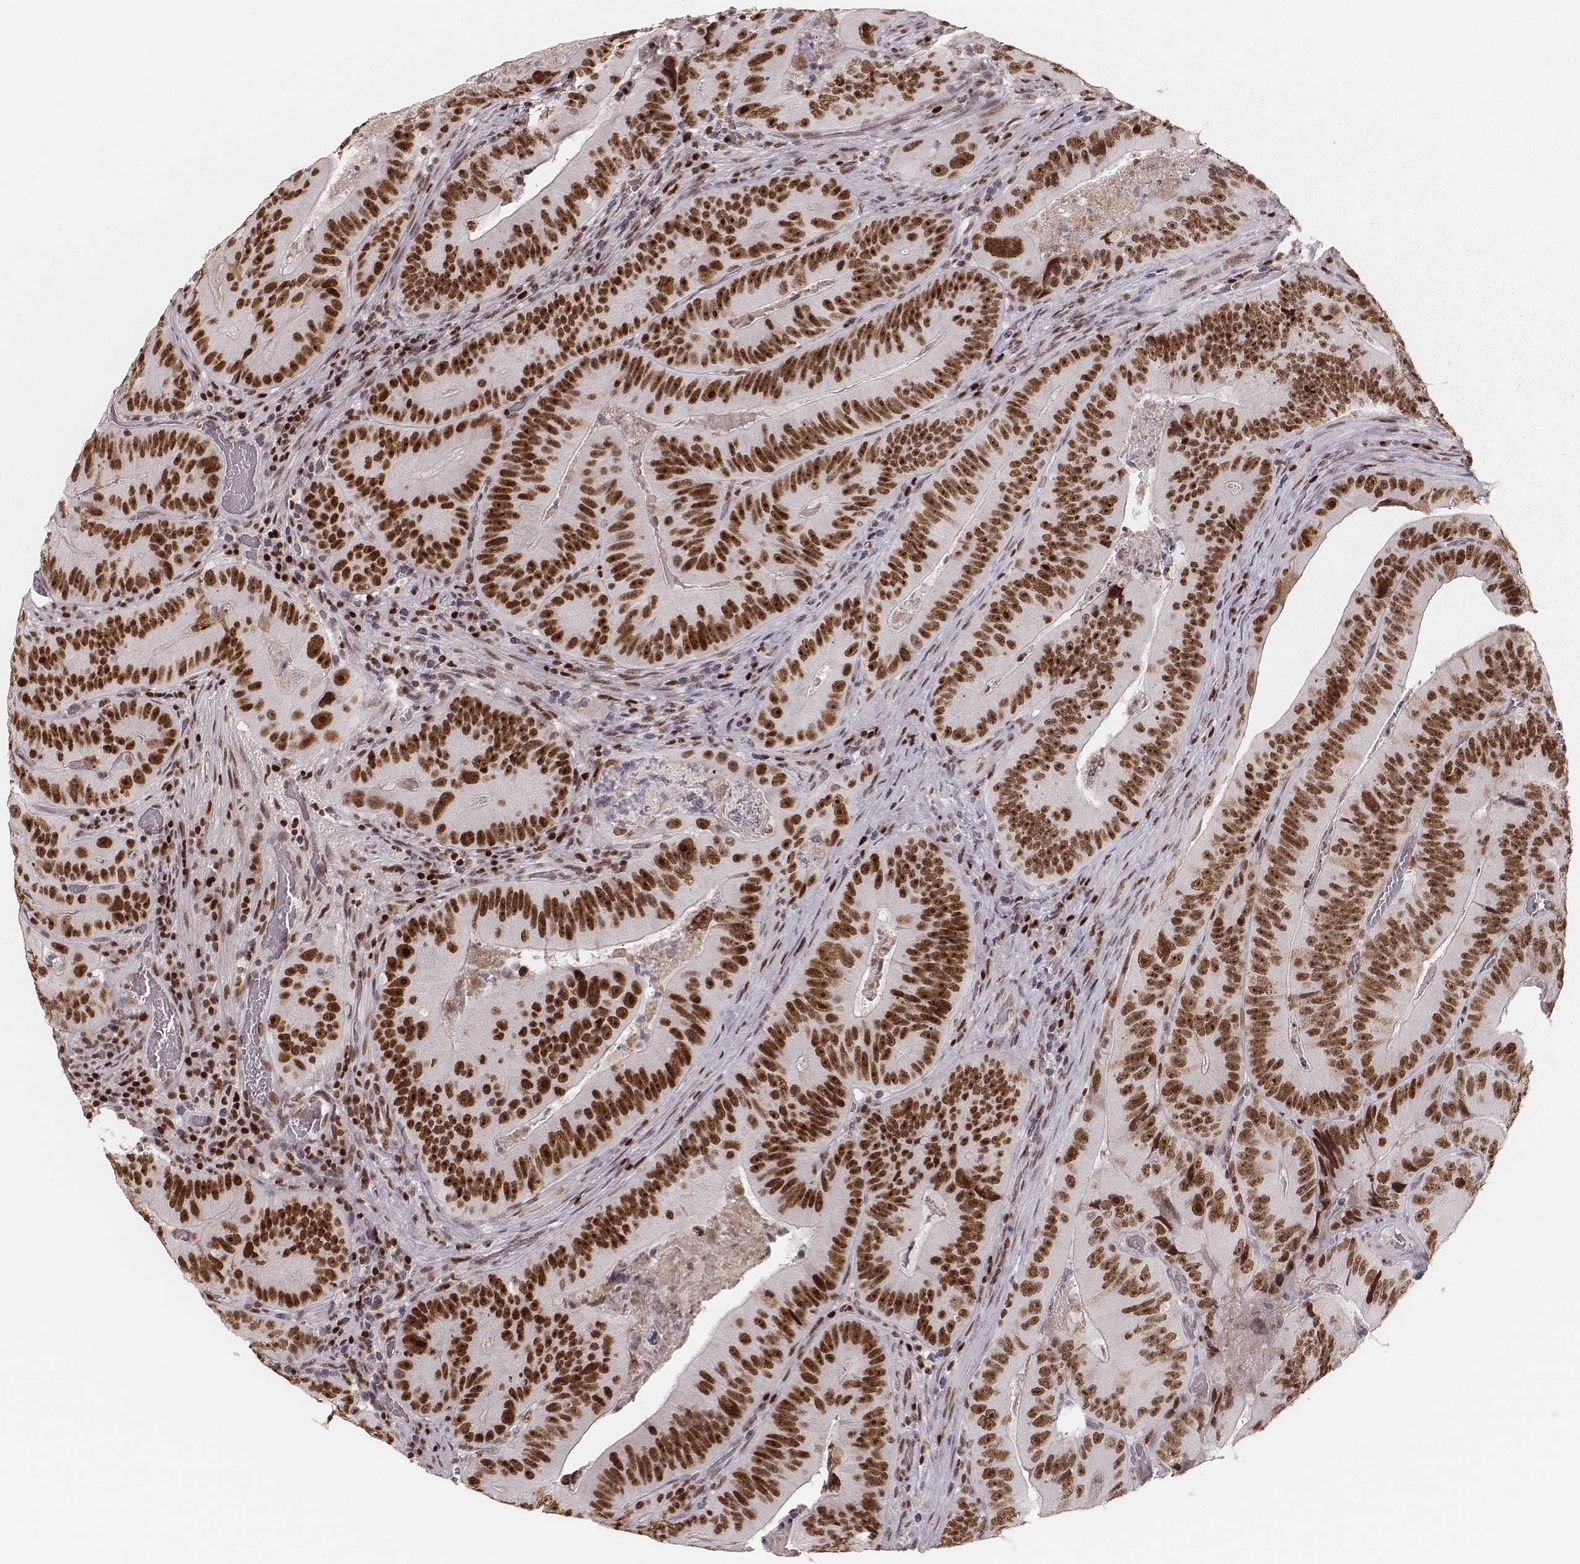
{"staining": {"intensity": "strong", "quantity": ">75%", "location": "nuclear"}, "tissue": "colorectal cancer", "cell_type": "Tumor cells", "image_type": "cancer", "snomed": [{"axis": "morphology", "description": "Adenocarcinoma, NOS"}, {"axis": "topography", "description": "Colon"}], "caption": "Immunohistochemistry micrograph of neoplastic tissue: colorectal cancer (adenocarcinoma) stained using IHC demonstrates high levels of strong protein expression localized specifically in the nuclear of tumor cells, appearing as a nuclear brown color.", "gene": "PARP1", "patient": {"sex": "female", "age": 86}}